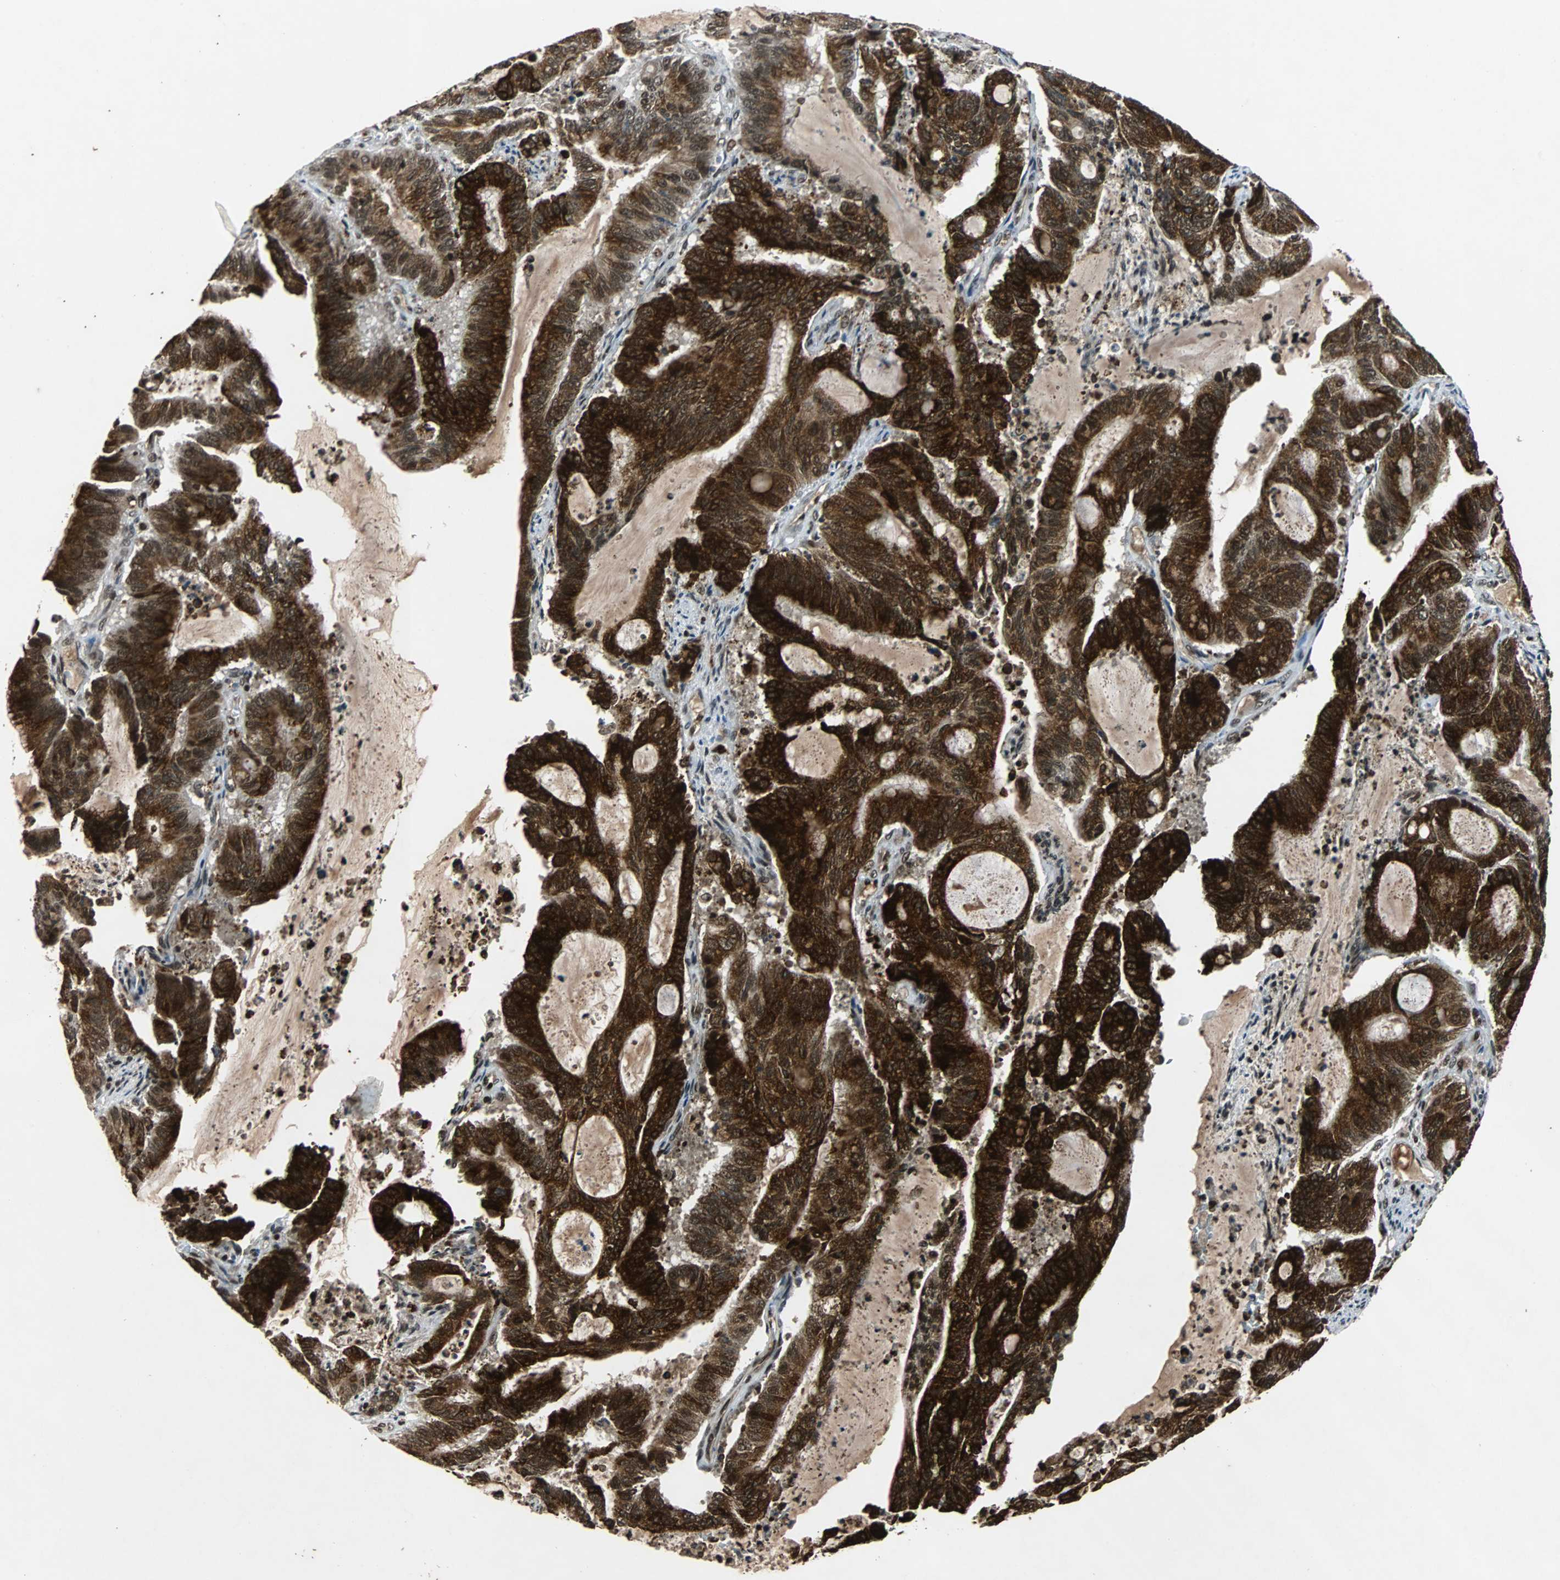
{"staining": {"intensity": "strong", "quantity": ">75%", "location": "cytoplasmic/membranous,nuclear"}, "tissue": "liver cancer", "cell_type": "Tumor cells", "image_type": "cancer", "snomed": [{"axis": "morphology", "description": "Cholangiocarcinoma"}, {"axis": "topography", "description": "Liver"}], "caption": "IHC (DAB) staining of liver cancer (cholangiocarcinoma) shows strong cytoplasmic/membranous and nuclear protein expression in about >75% of tumor cells. (Brightfield microscopy of DAB IHC at high magnification).", "gene": "TAF5", "patient": {"sex": "female", "age": 73}}